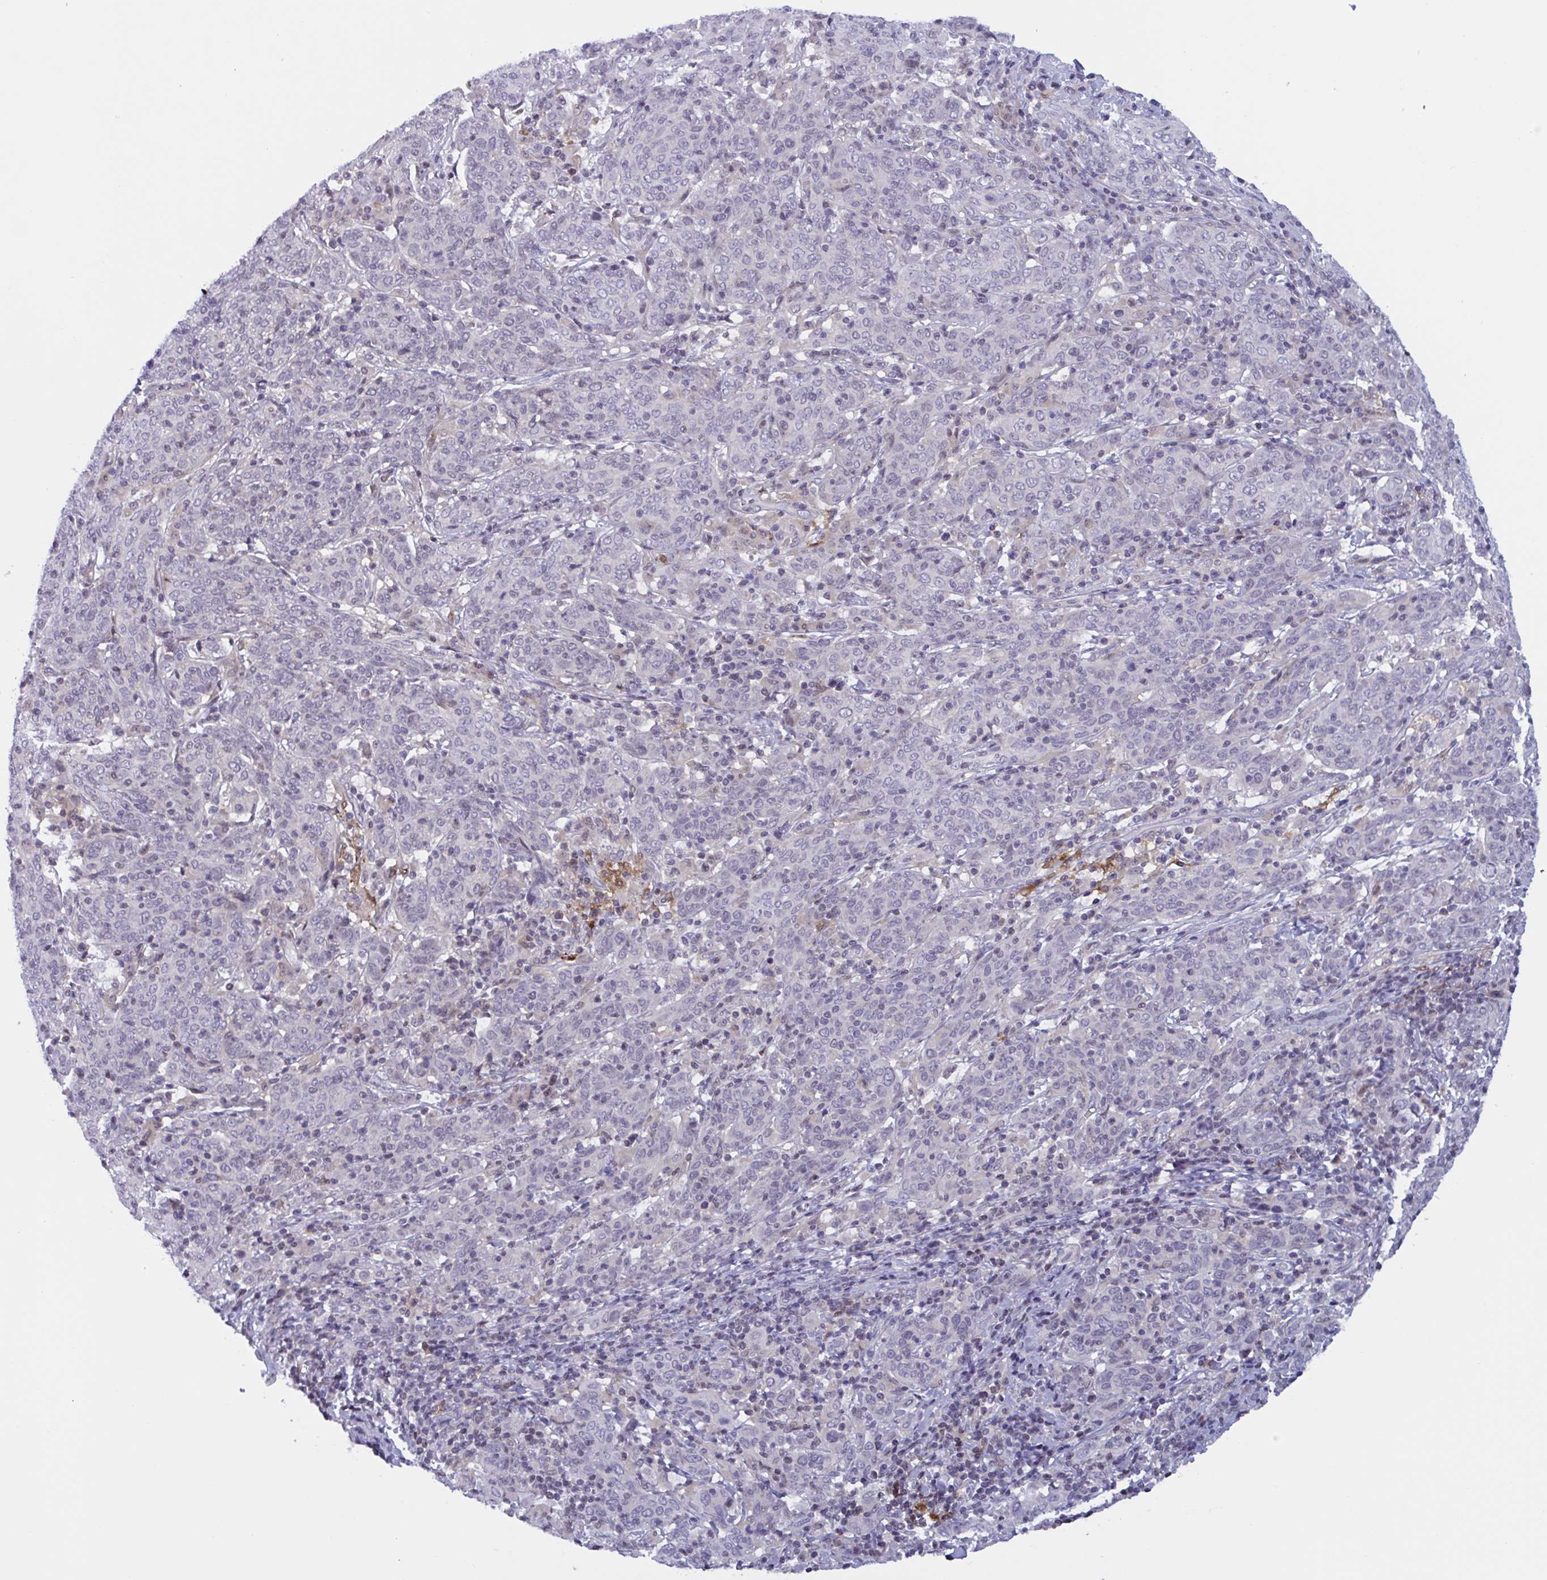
{"staining": {"intensity": "negative", "quantity": "none", "location": "none"}, "tissue": "cervical cancer", "cell_type": "Tumor cells", "image_type": "cancer", "snomed": [{"axis": "morphology", "description": "Squamous cell carcinoma, NOS"}, {"axis": "topography", "description": "Cervix"}], "caption": "Immunohistochemistry (IHC) of cervical cancer shows no expression in tumor cells. (DAB immunohistochemistry (IHC), high magnification).", "gene": "SNX11", "patient": {"sex": "female", "age": 67}}